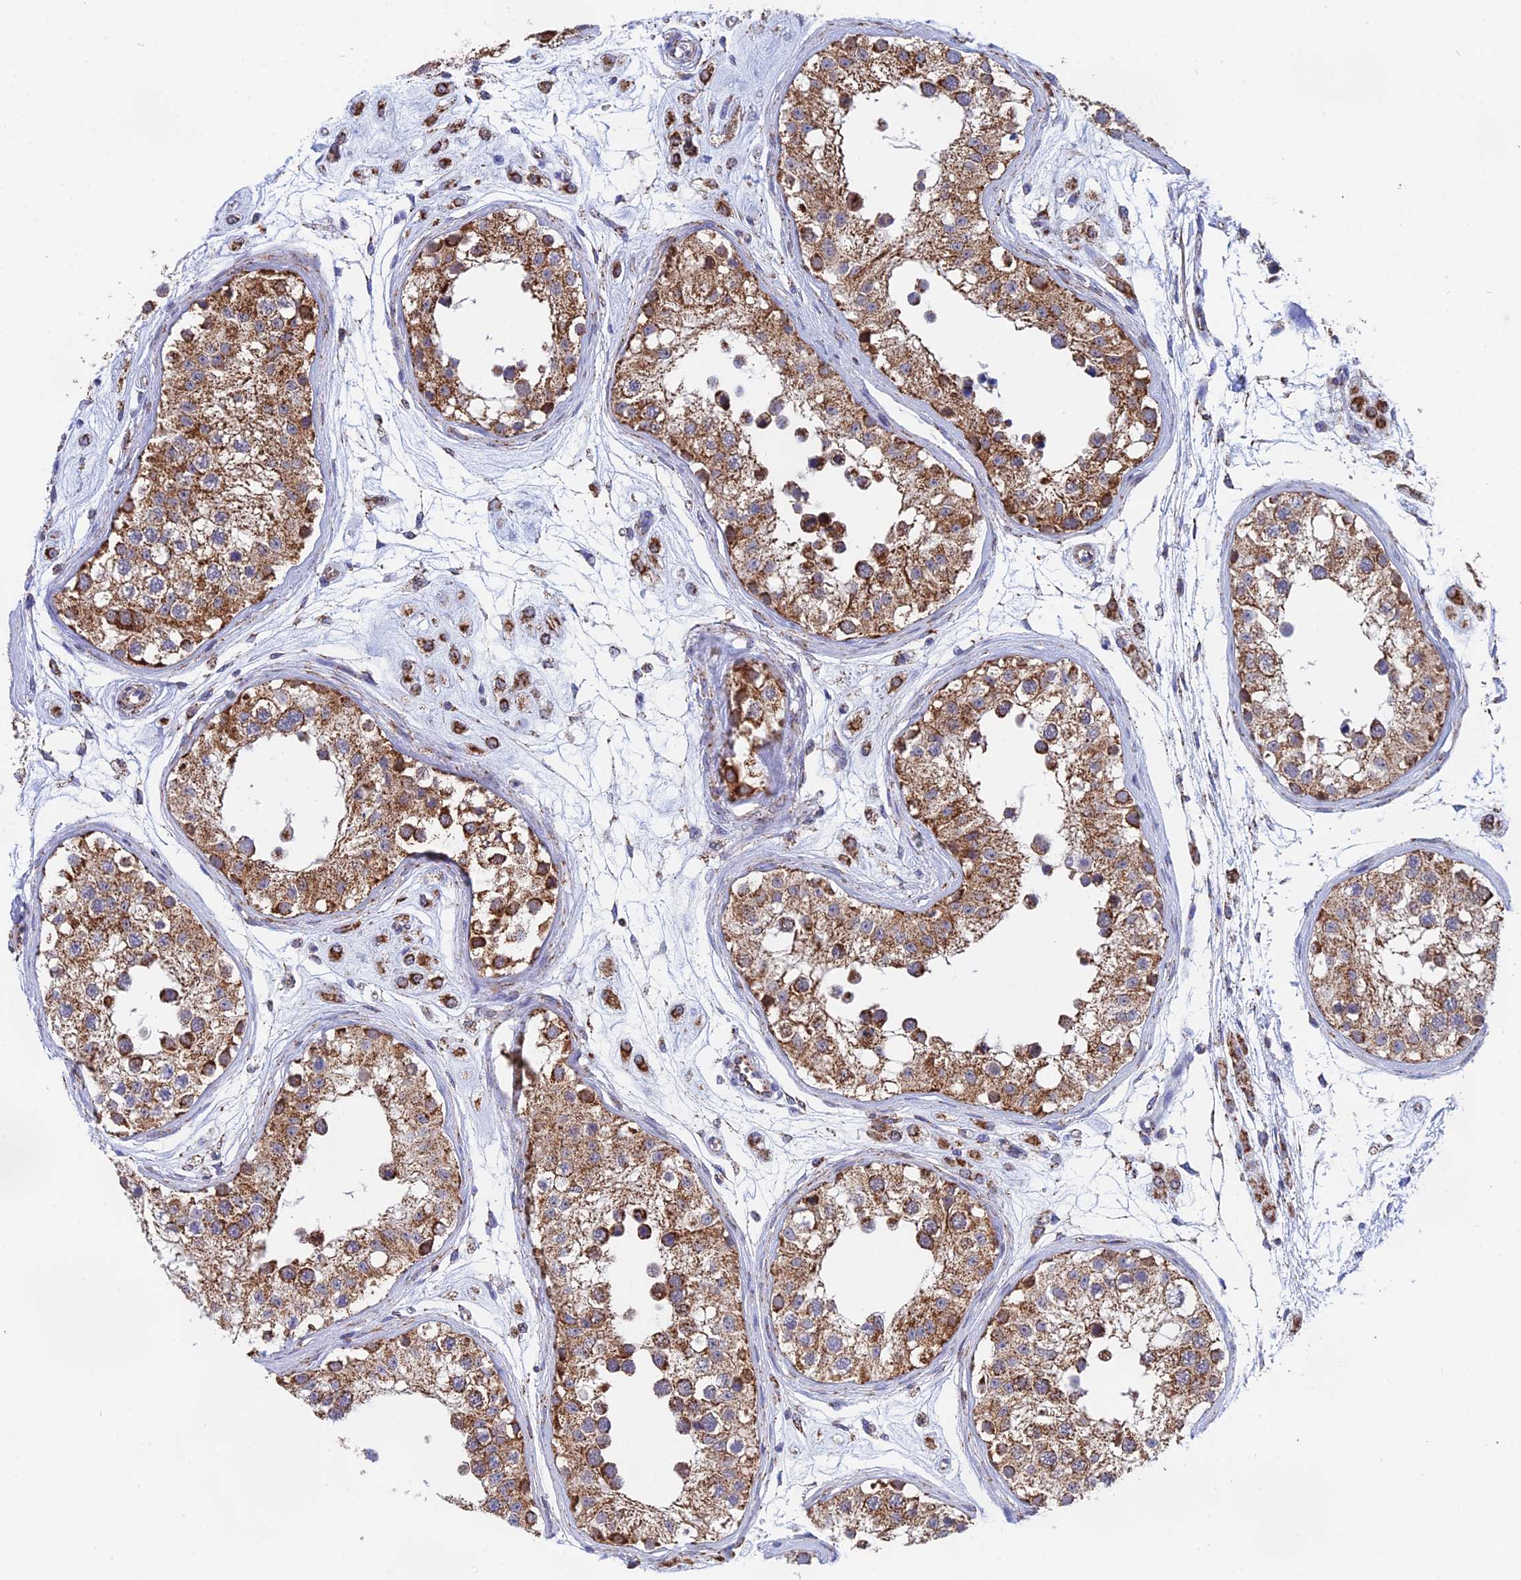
{"staining": {"intensity": "moderate", "quantity": ">75%", "location": "cytoplasmic/membranous"}, "tissue": "testis", "cell_type": "Cells in seminiferous ducts", "image_type": "normal", "snomed": [{"axis": "morphology", "description": "Normal tissue, NOS"}, {"axis": "morphology", "description": "Adenocarcinoma, metastatic, NOS"}, {"axis": "topography", "description": "Testis"}], "caption": "Approximately >75% of cells in seminiferous ducts in benign testis reveal moderate cytoplasmic/membranous protein positivity as visualized by brown immunohistochemical staining.", "gene": "CDC16", "patient": {"sex": "male", "age": 26}}